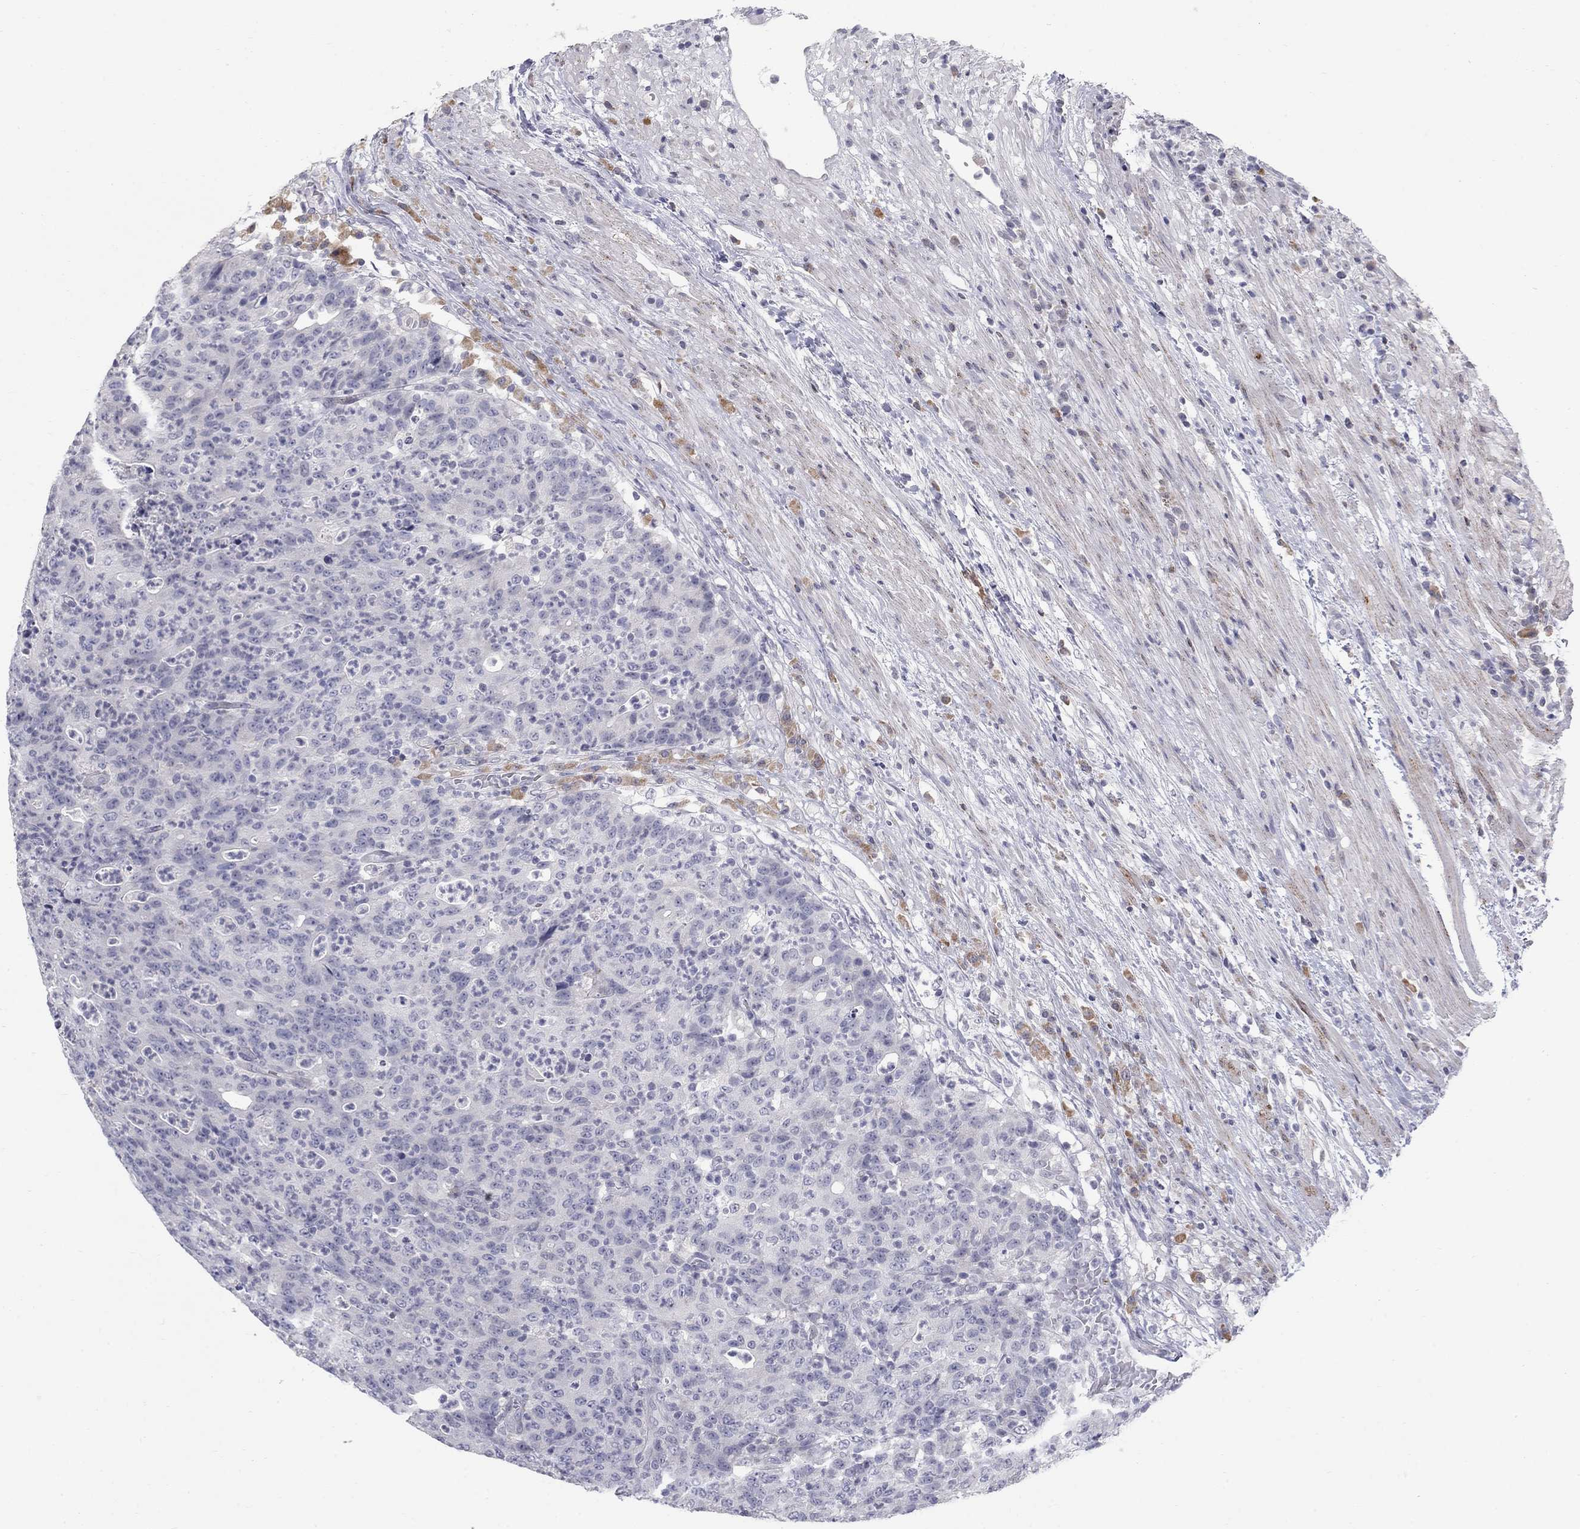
{"staining": {"intensity": "negative", "quantity": "none", "location": "none"}, "tissue": "colorectal cancer", "cell_type": "Tumor cells", "image_type": "cancer", "snomed": [{"axis": "morphology", "description": "Adenocarcinoma, NOS"}, {"axis": "topography", "description": "Colon"}], "caption": "IHC histopathology image of human colorectal cancer (adenocarcinoma) stained for a protein (brown), which demonstrates no expression in tumor cells.", "gene": "NTRK2", "patient": {"sex": "male", "age": 70}}